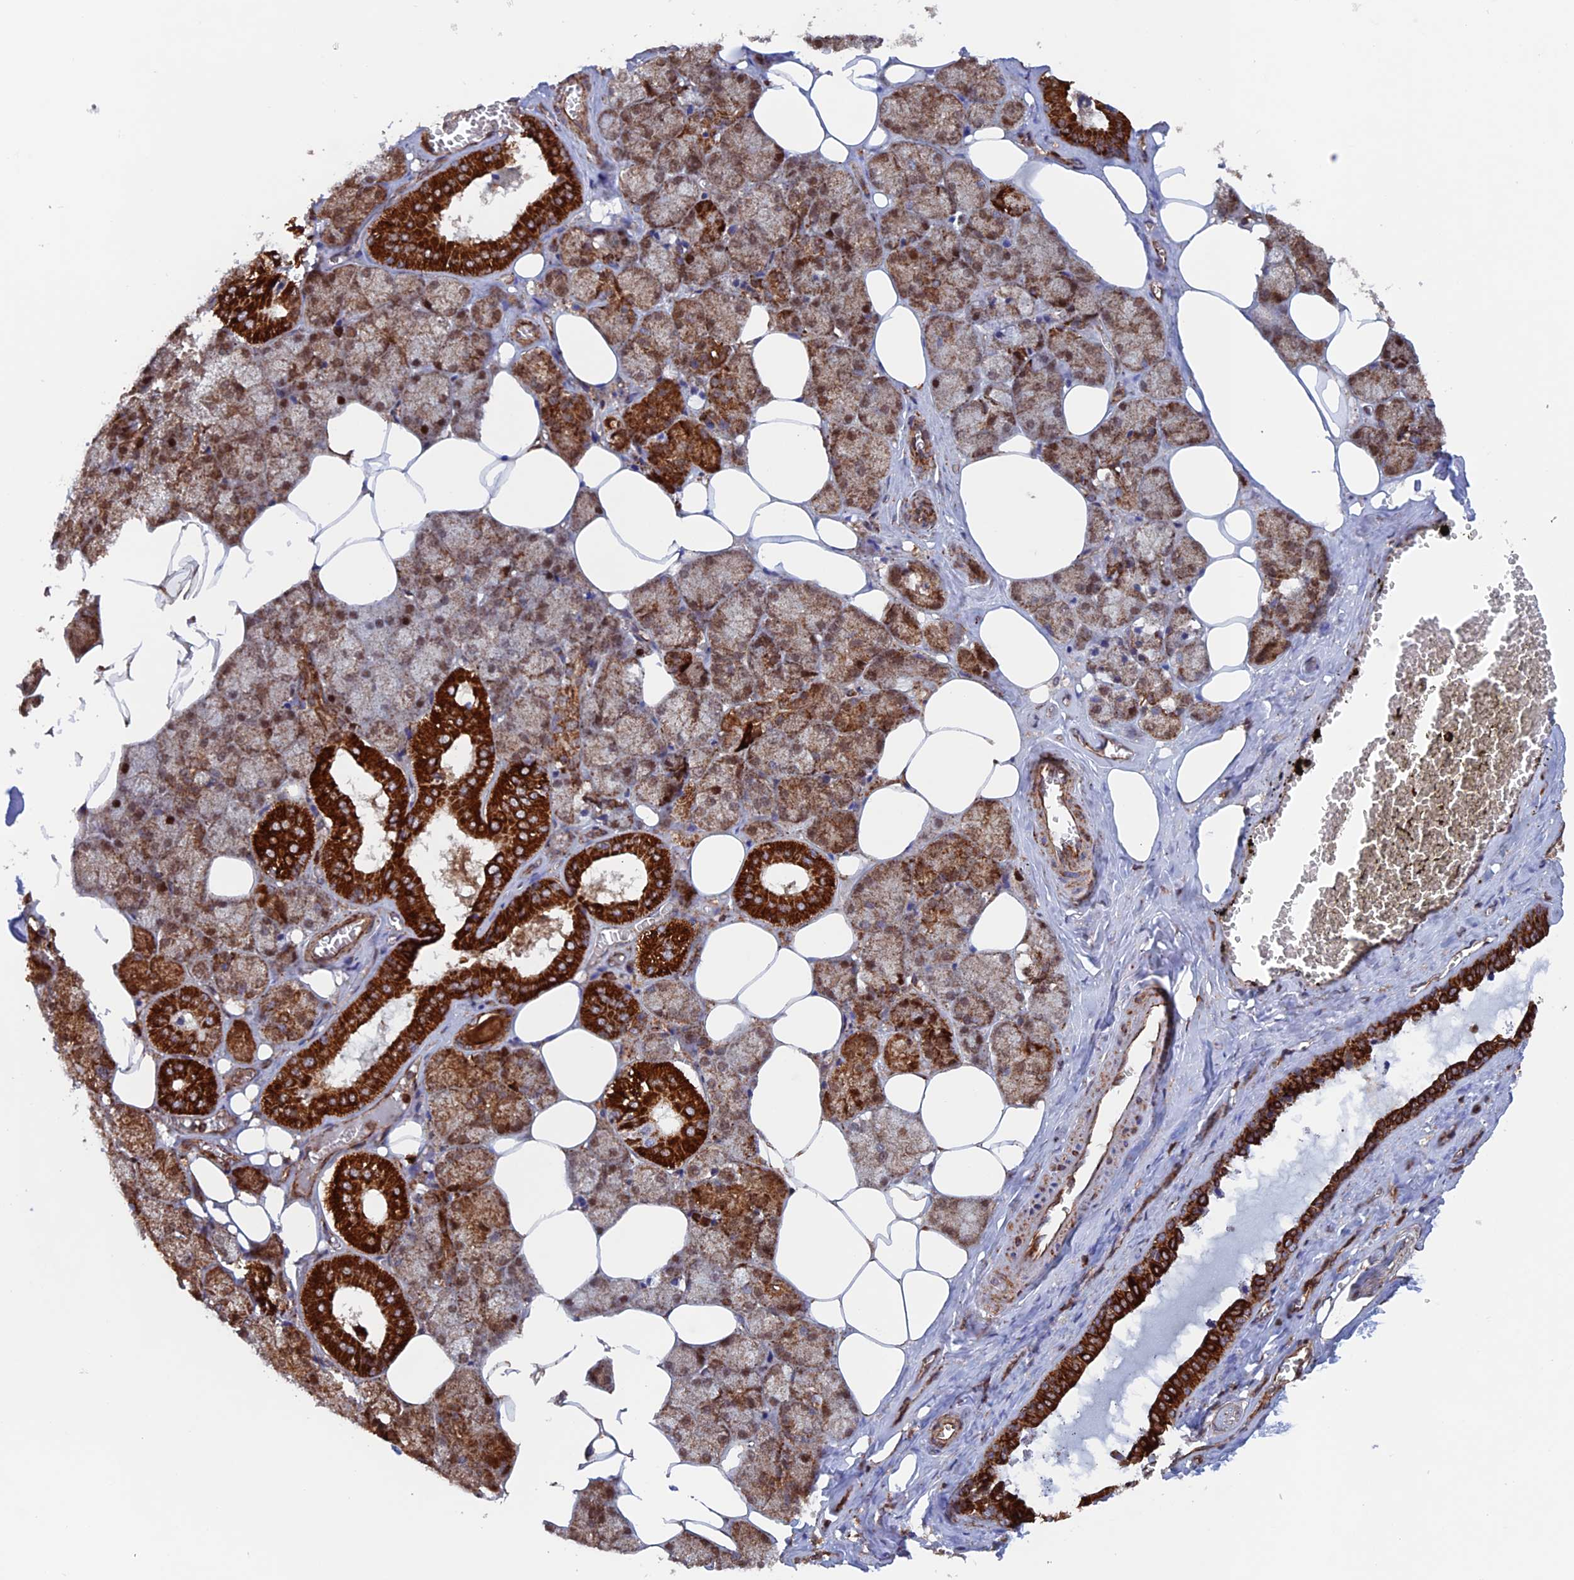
{"staining": {"intensity": "strong", "quantity": "25%-75%", "location": "cytoplasmic/membranous,nuclear"}, "tissue": "salivary gland", "cell_type": "Glandular cells", "image_type": "normal", "snomed": [{"axis": "morphology", "description": "Normal tissue, NOS"}, {"axis": "topography", "description": "Salivary gland"}], "caption": "Salivary gland stained with immunohistochemistry shows strong cytoplasmic/membranous,nuclear expression in about 25%-75% of glandular cells. Using DAB (brown) and hematoxylin (blue) stains, captured at high magnification using brightfield microscopy.", "gene": "MRPL1", "patient": {"sex": "male", "age": 62}}